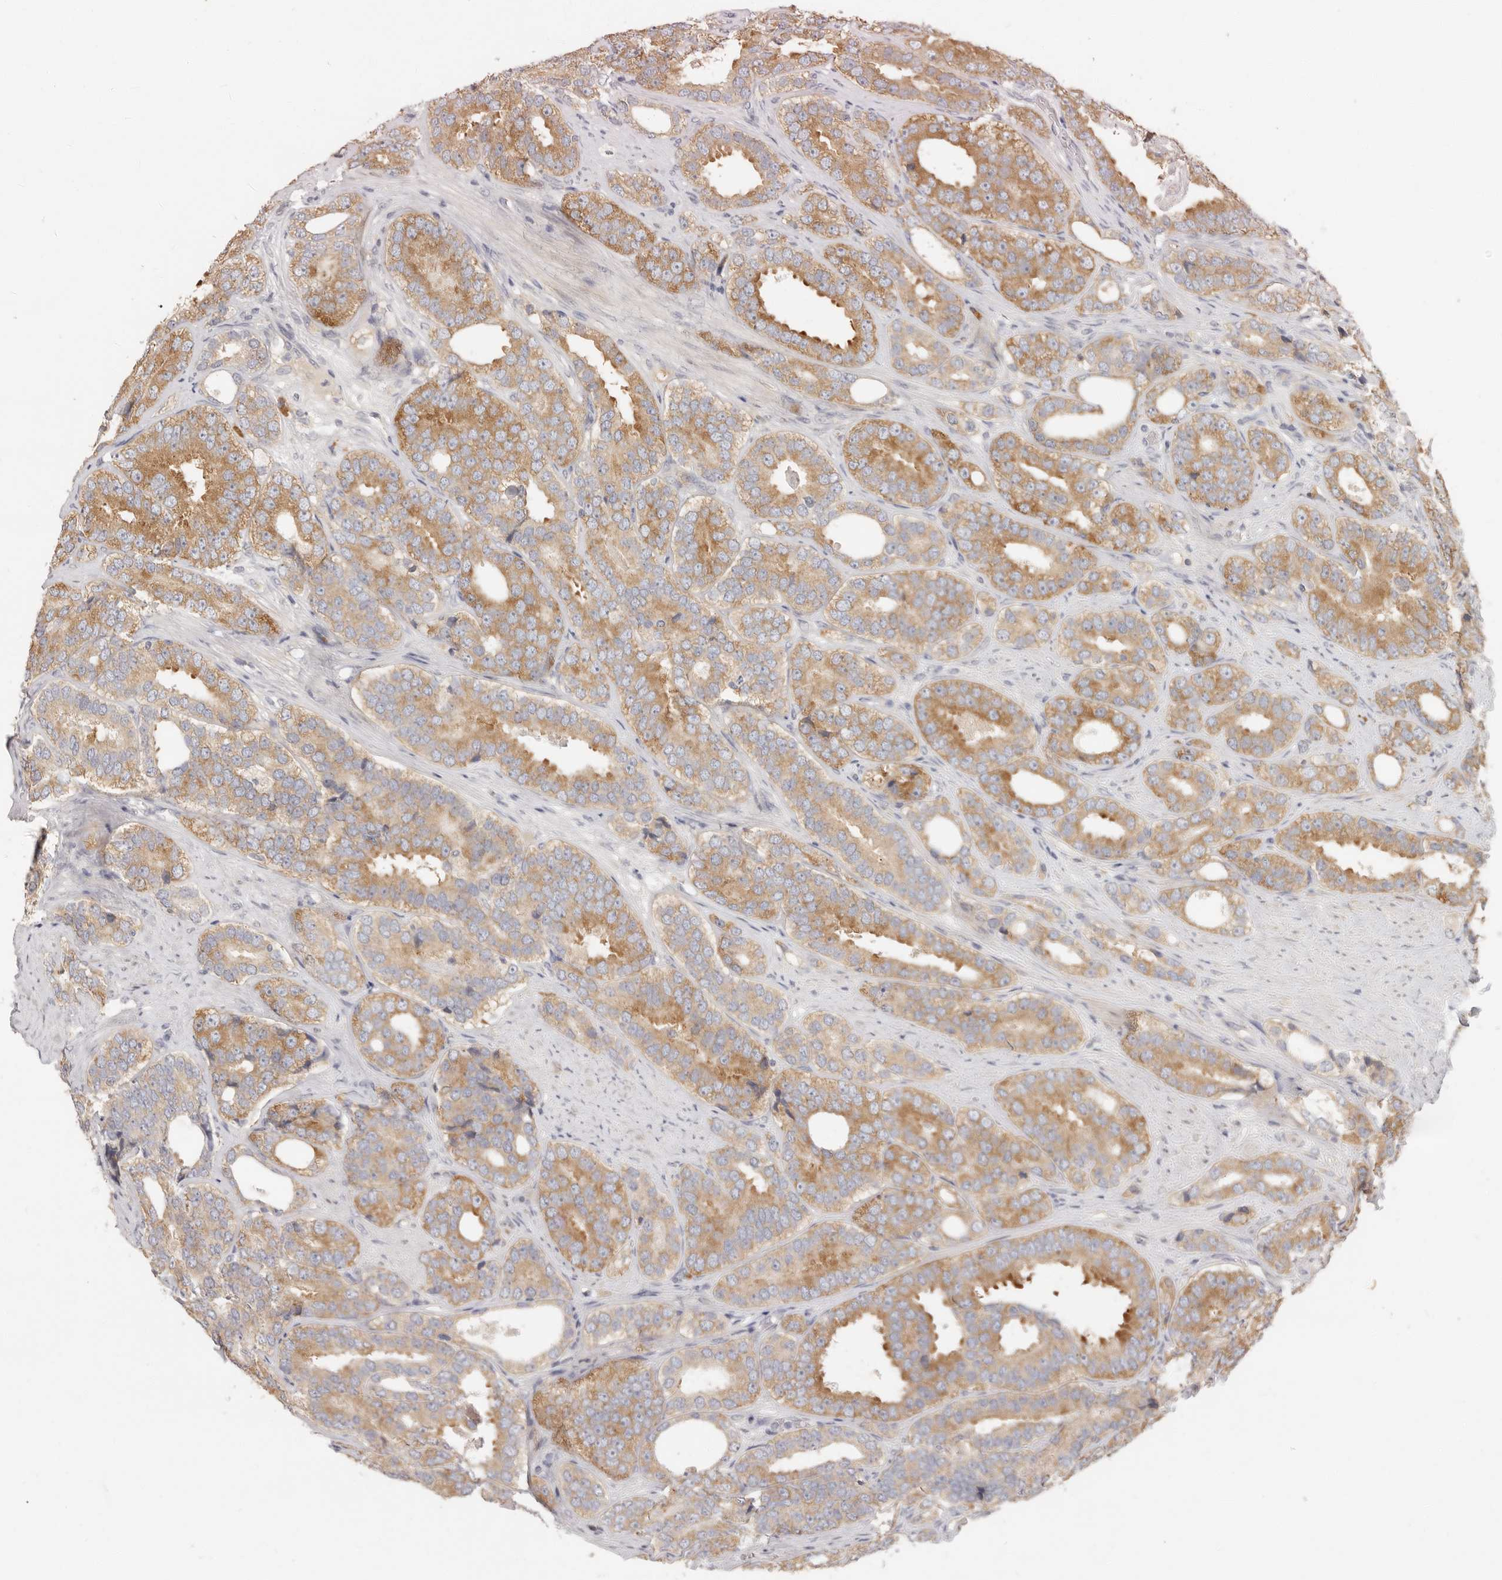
{"staining": {"intensity": "moderate", "quantity": ">75%", "location": "cytoplasmic/membranous"}, "tissue": "prostate cancer", "cell_type": "Tumor cells", "image_type": "cancer", "snomed": [{"axis": "morphology", "description": "Adenocarcinoma, High grade"}, {"axis": "topography", "description": "Prostate"}], "caption": "Immunohistochemistry photomicrograph of prostate cancer (high-grade adenocarcinoma) stained for a protein (brown), which displays medium levels of moderate cytoplasmic/membranous positivity in approximately >75% of tumor cells.", "gene": "PABPC4", "patient": {"sex": "male", "age": 56}}